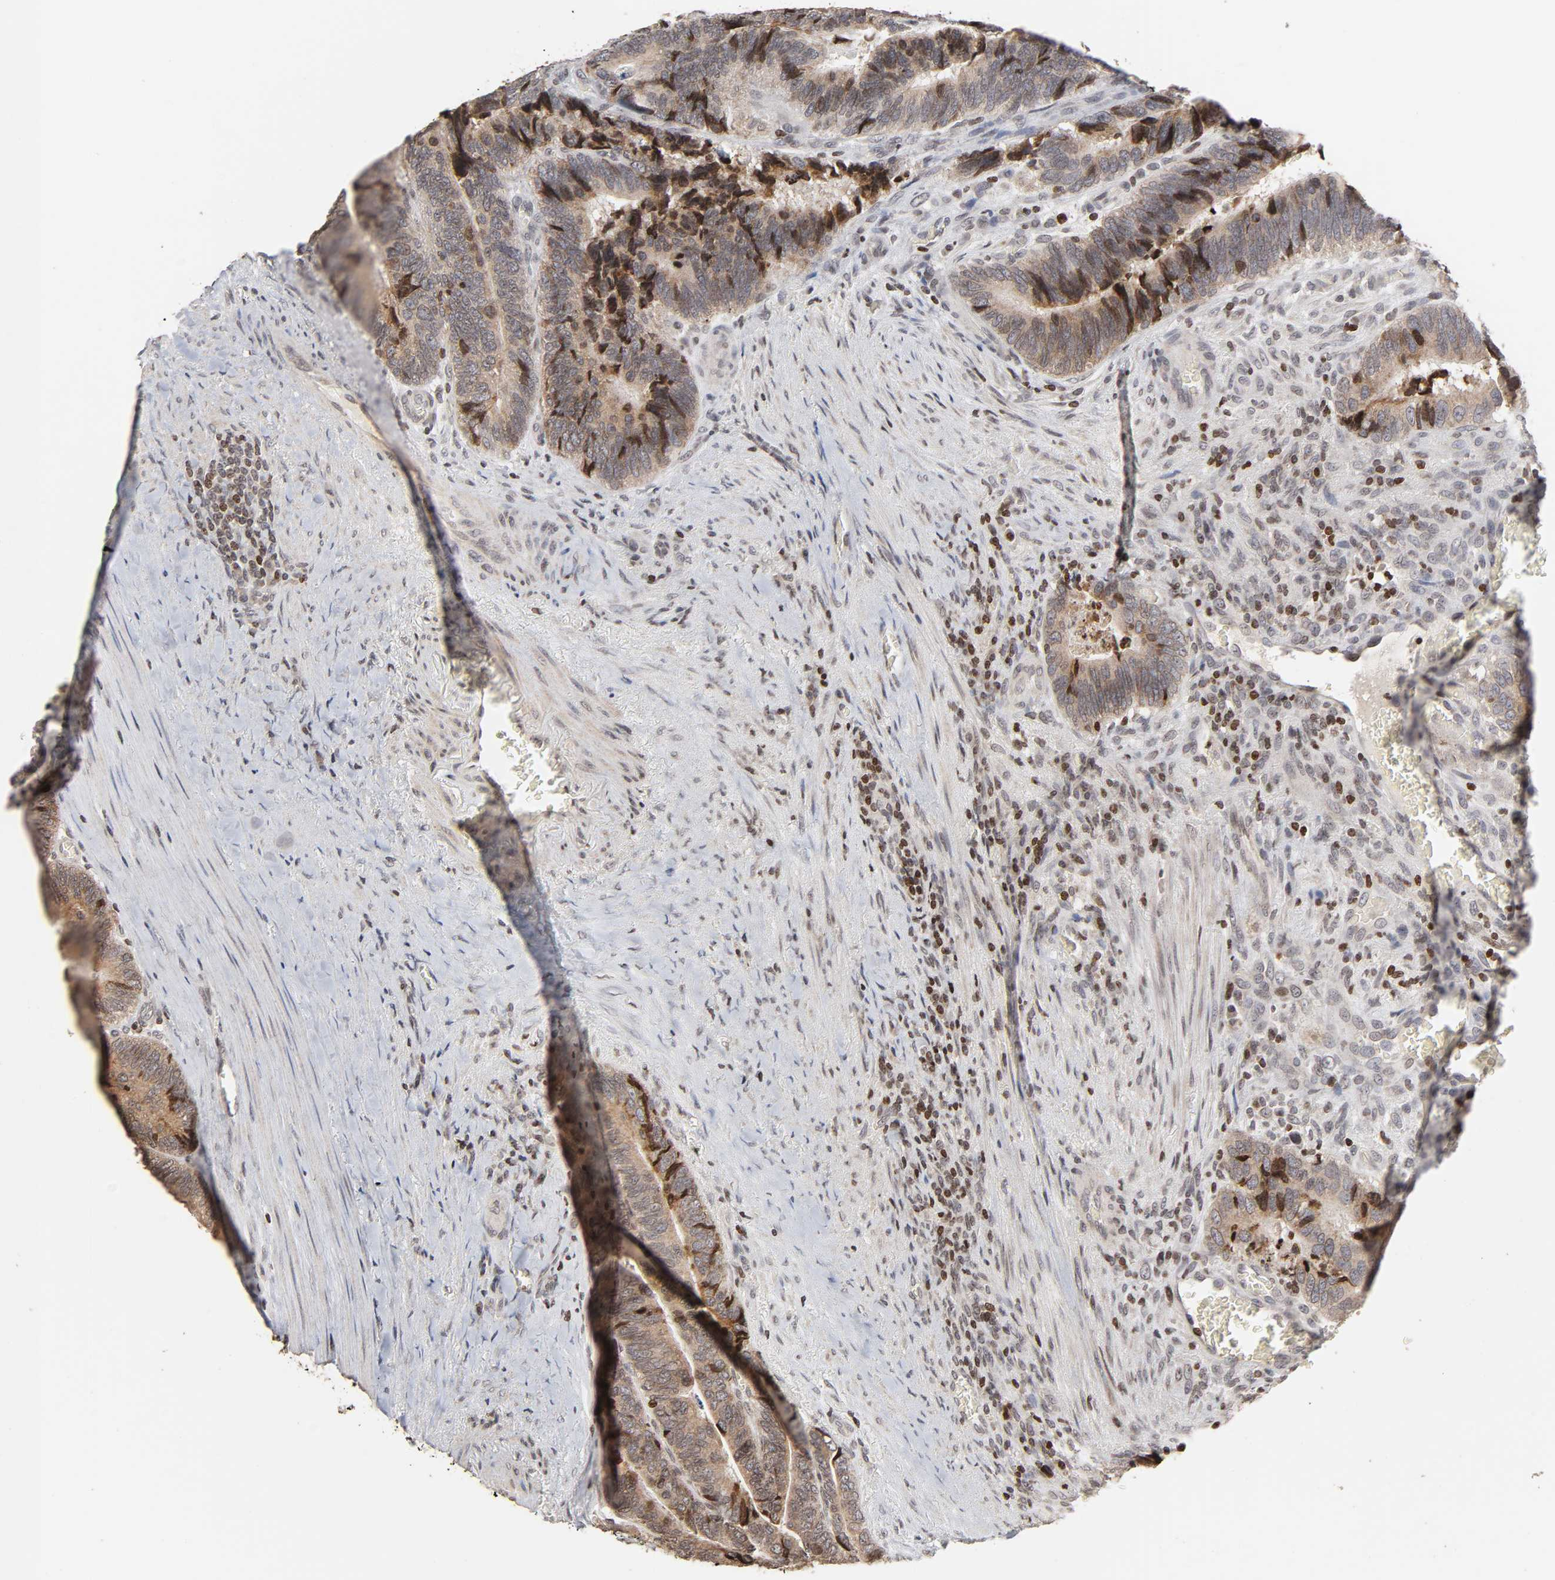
{"staining": {"intensity": "strong", "quantity": "<25%", "location": "nuclear"}, "tissue": "colorectal cancer", "cell_type": "Tumor cells", "image_type": "cancer", "snomed": [{"axis": "morphology", "description": "Adenocarcinoma, NOS"}, {"axis": "topography", "description": "Colon"}], "caption": "An image of colorectal adenocarcinoma stained for a protein reveals strong nuclear brown staining in tumor cells.", "gene": "ZNF473", "patient": {"sex": "male", "age": 72}}